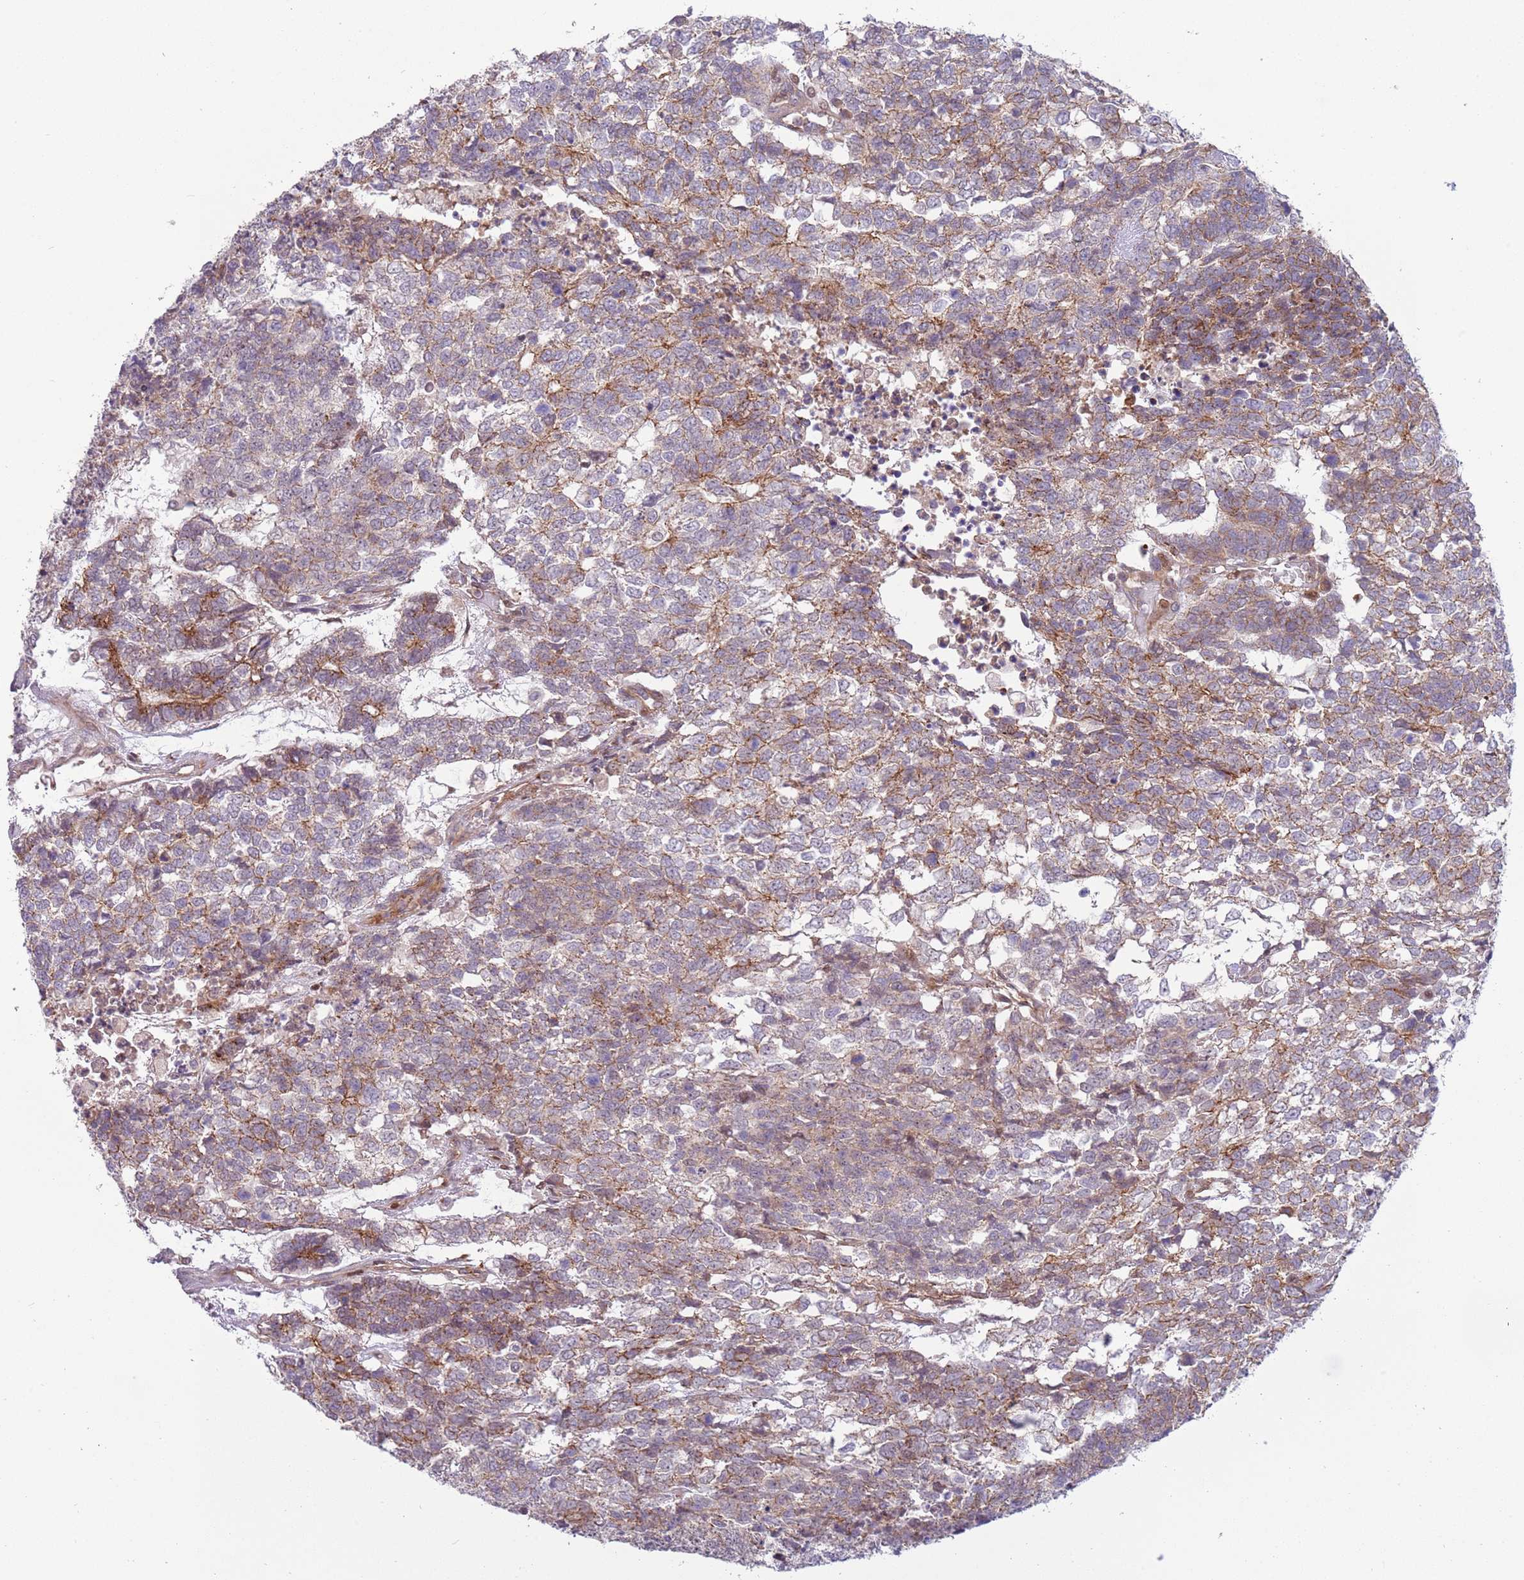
{"staining": {"intensity": "moderate", "quantity": "25%-75%", "location": "cytoplasmic/membranous"}, "tissue": "testis cancer", "cell_type": "Tumor cells", "image_type": "cancer", "snomed": [{"axis": "morphology", "description": "Carcinoma, Embryonal, NOS"}, {"axis": "topography", "description": "Testis"}], "caption": "A high-resolution micrograph shows IHC staining of testis embryonal carcinoma, which displays moderate cytoplasmic/membranous staining in approximately 25%-75% of tumor cells.", "gene": "ITGB6", "patient": {"sex": "male", "age": 23}}